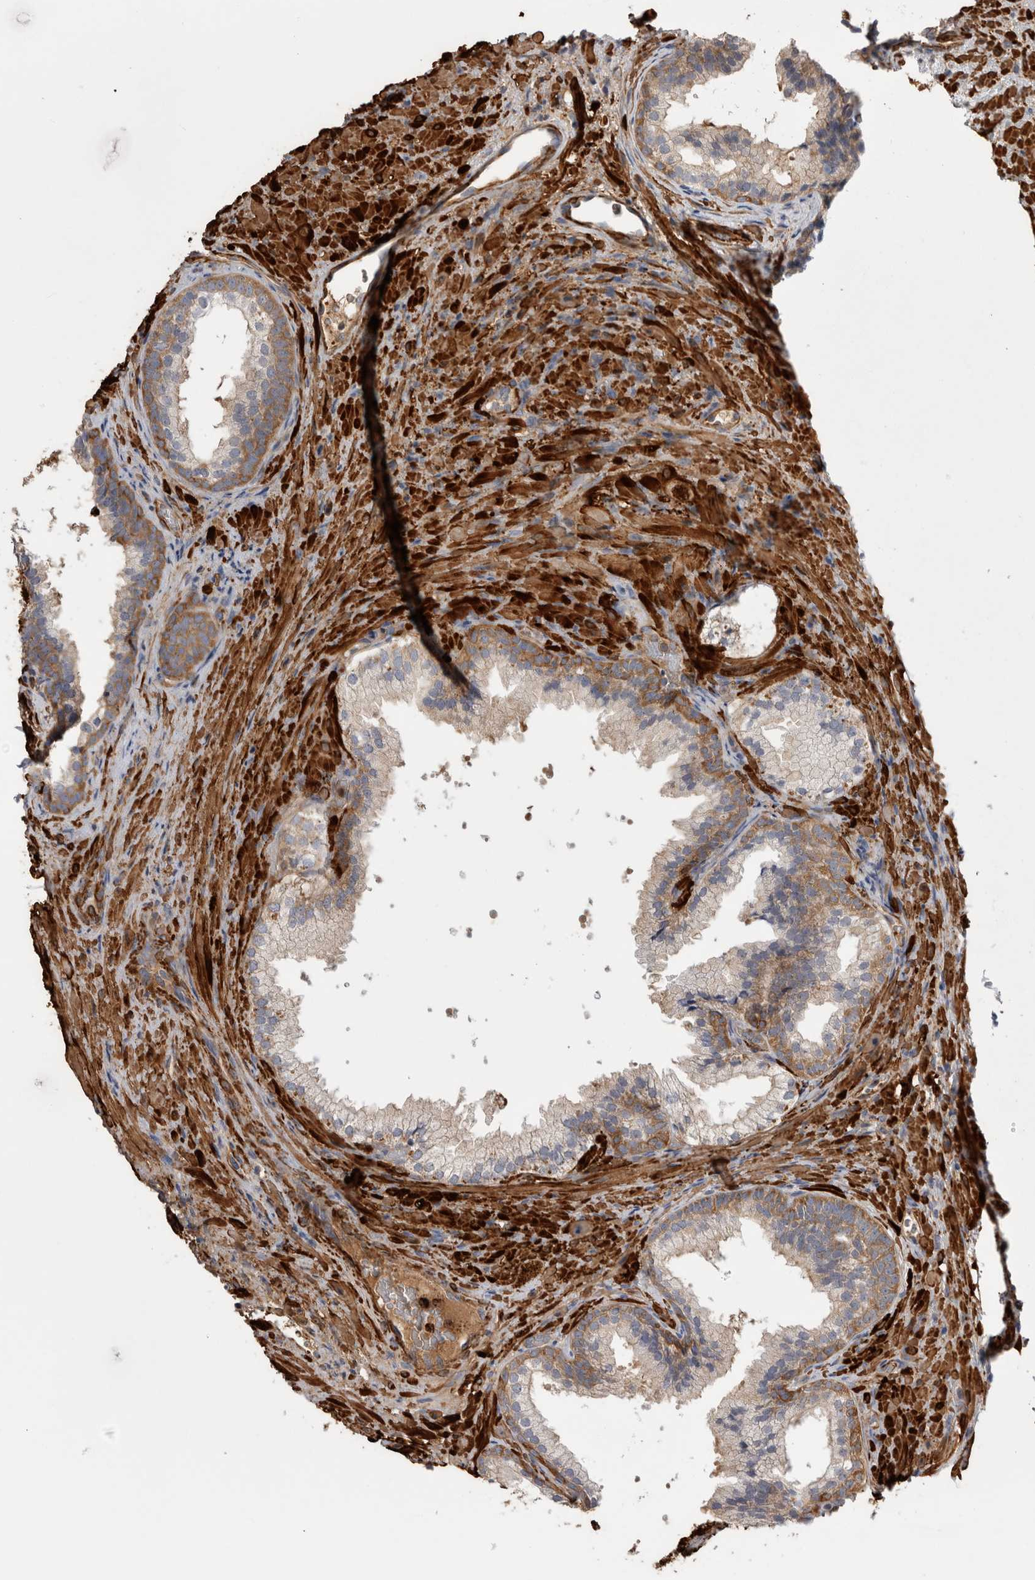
{"staining": {"intensity": "moderate", "quantity": "<25%", "location": "cytoplasmic/membranous"}, "tissue": "prostate", "cell_type": "Glandular cells", "image_type": "normal", "snomed": [{"axis": "morphology", "description": "Normal tissue, NOS"}, {"axis": "topography", "description": "Prostate"}], "caption": "Glandular cells show low levels of moderate cytoplasmic/membranous staining in about <25% of cells in normal prostate. The staining was performed using DAB to visualize the protein expression in brown, while the nuclei were stained in blue with hematoxylin (Magnification: 20x).", "gene": "EPRS1", "patient": {"sex": "male", "age": 76}}